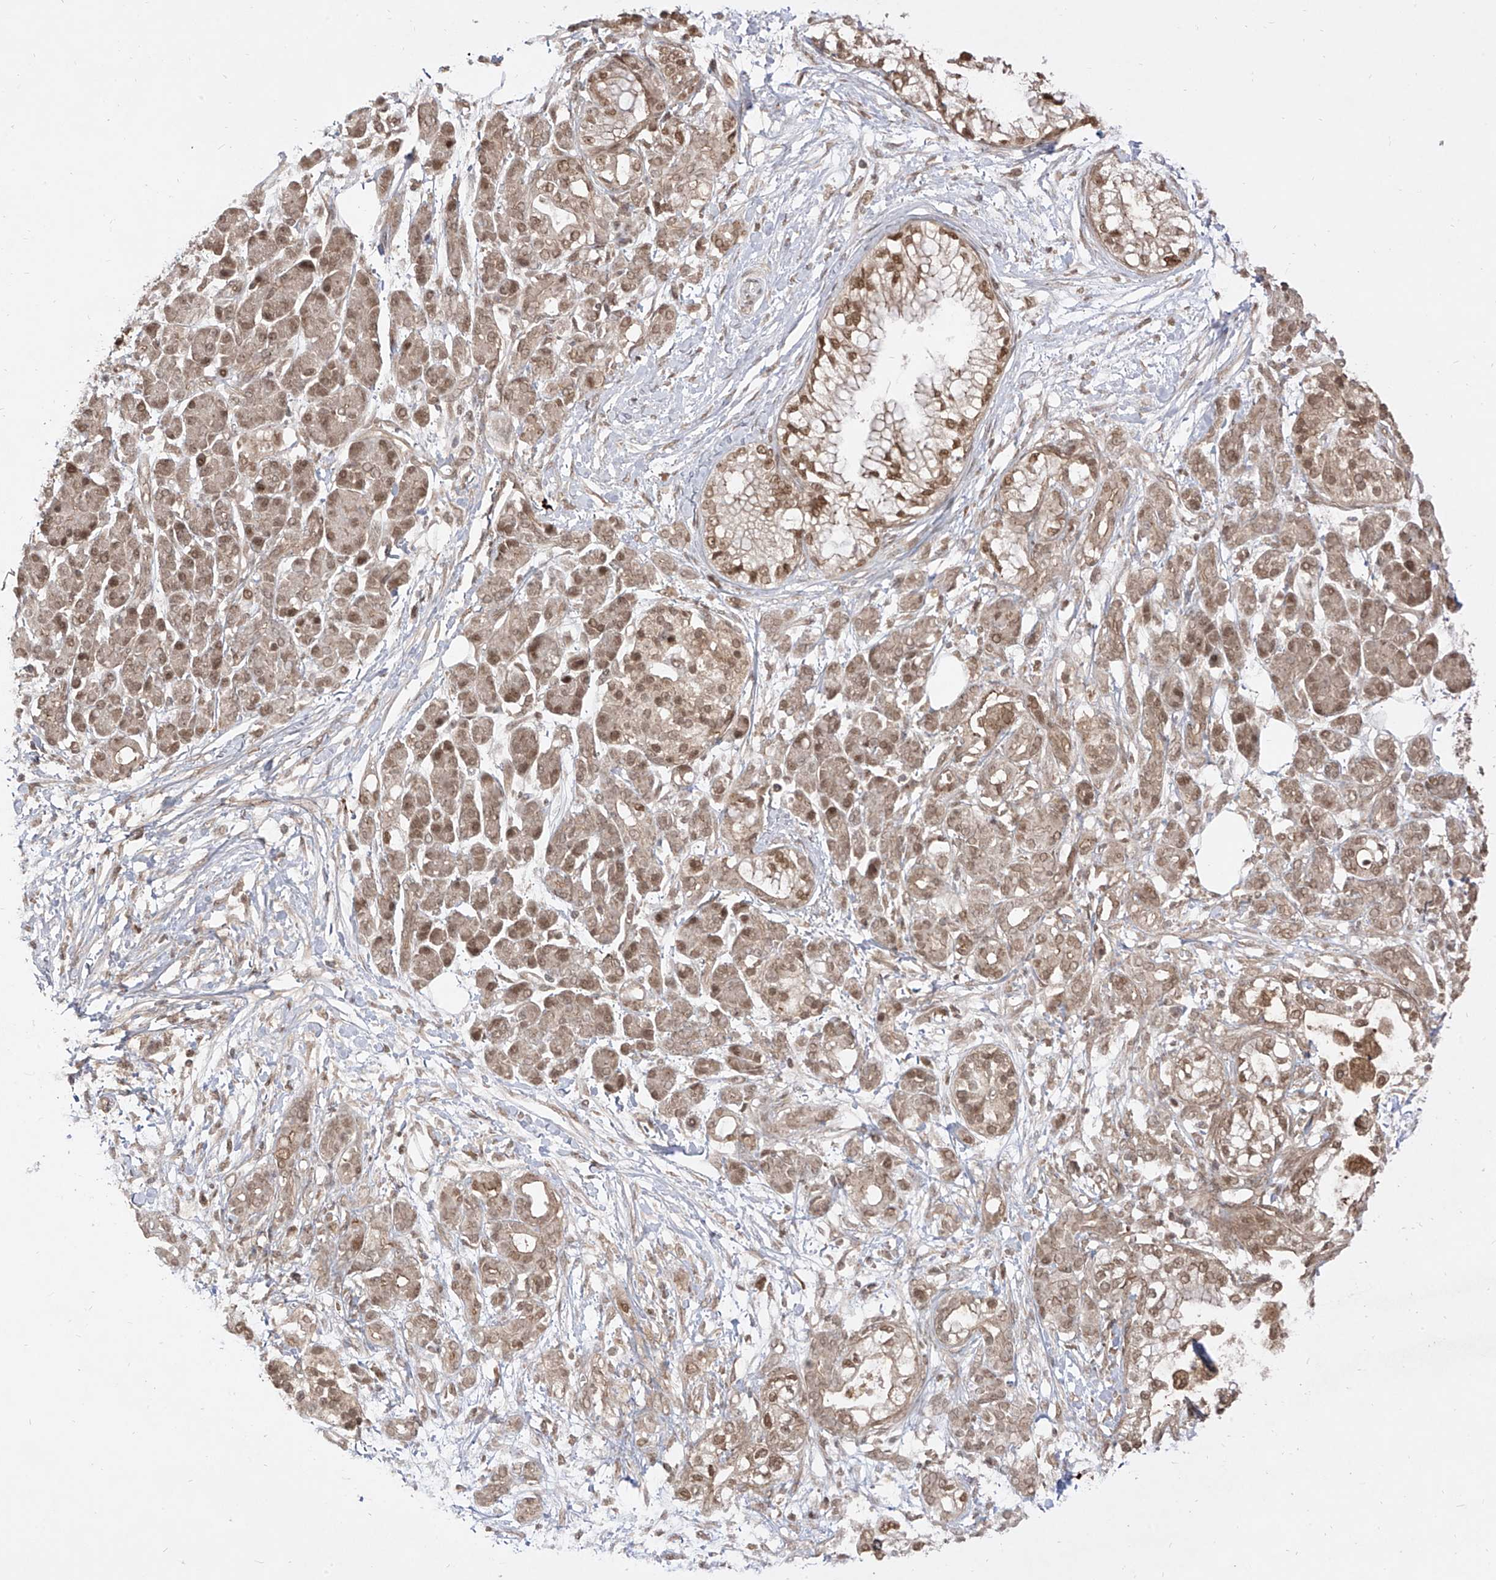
{"staining": {"intensity": "moderate", "quantity": ">75%", "location": "cytoplasmic/membranous,nuclear"}, "tissue": "pancreatic cancer", "cell_type": "Tumor cells", "image_type": "cancer", "snomed": [{"axis": "morphology", "description": "Adenocarcinoma, NOS"}, {"axis": "topography", "description": "Pancreas"}], "caption": "There is medium levels of moderate cytoplasmic/membranous and nuclear positivity in tumor cells of adenocarcinoma (pancreatic), as demonstrated by immunohistochemical staining (brown color).", "gene": "LCOR", "patient": {"sex": "male", "age": 68}}